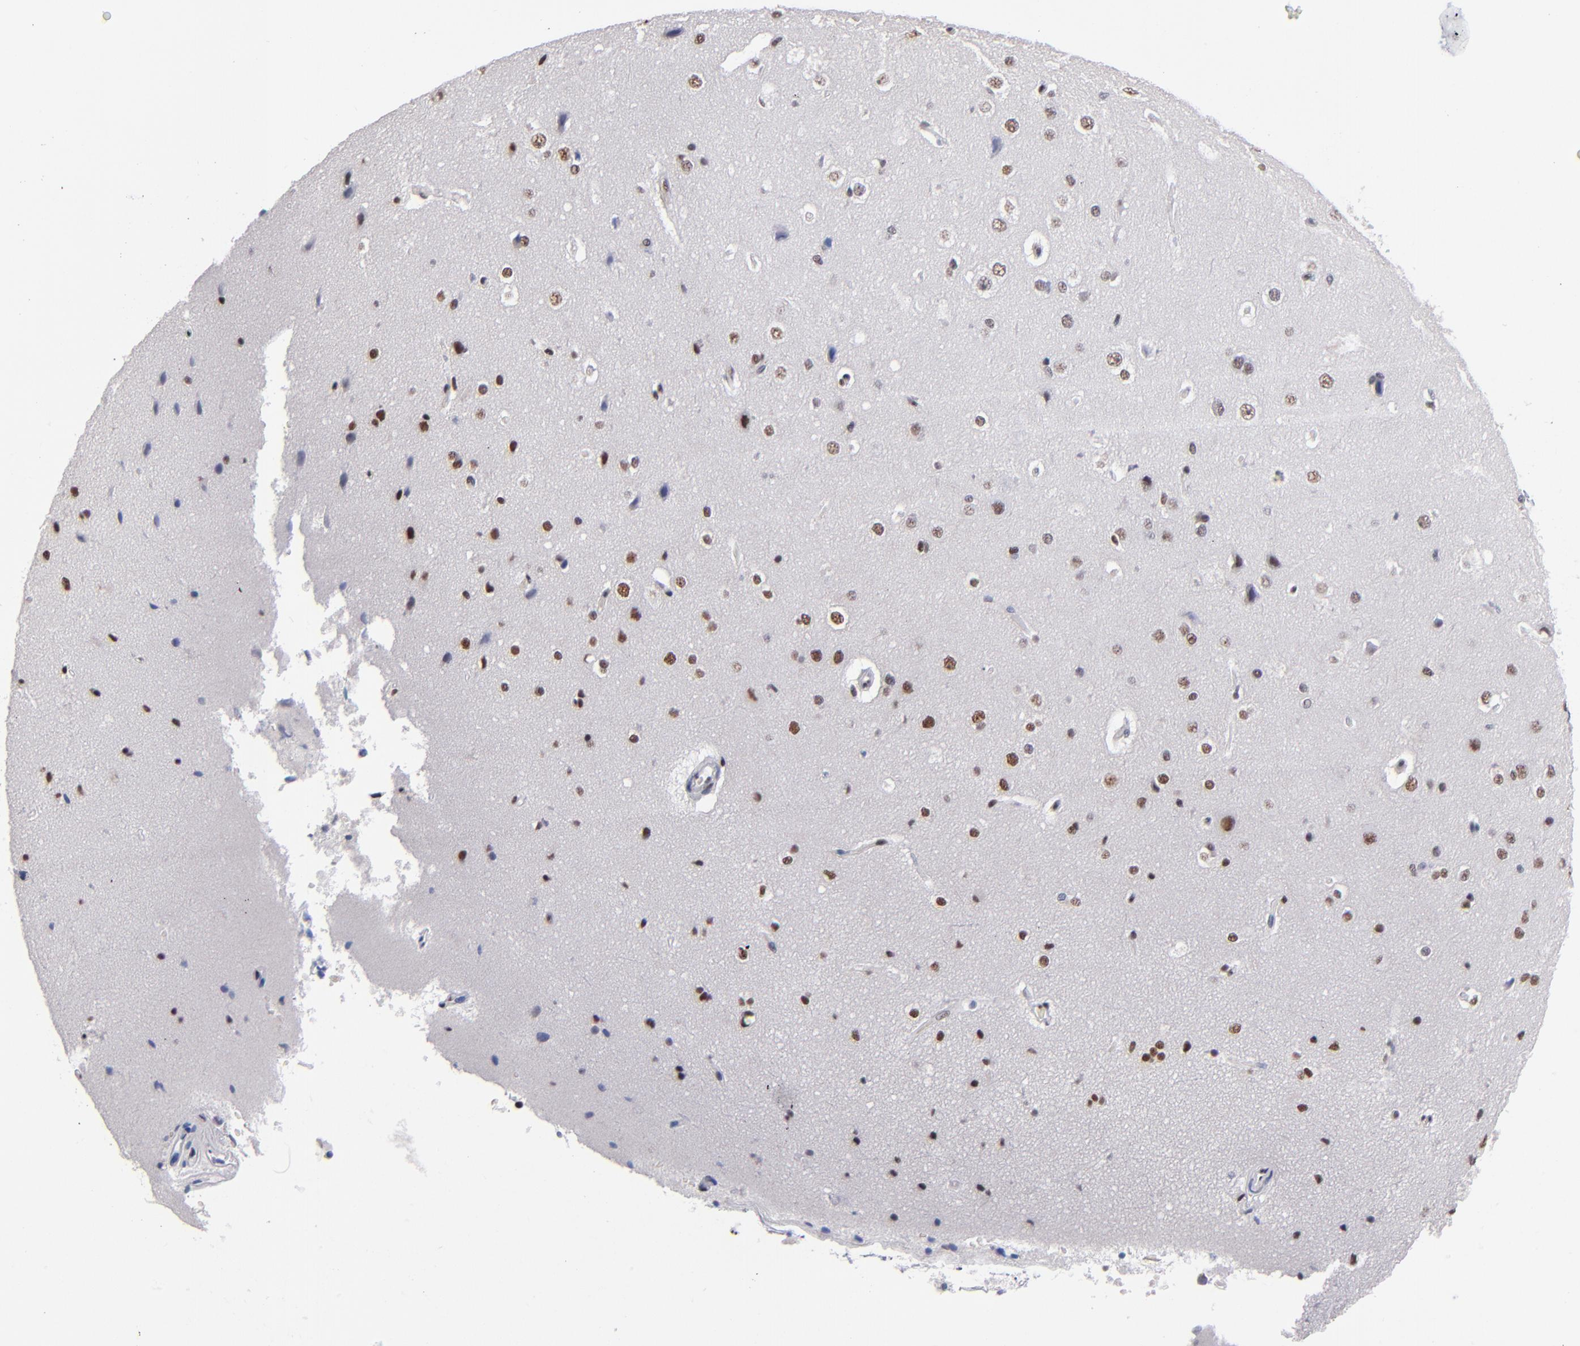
{"staining": {"intensity": "moderate", "quantity": "<25%", "location": "nuclear"}, "tissue": "cerebral cortex", "cell_type": "Endothelial cells", "image_type": "normal", "snomed": [{"axis": "morphology", "description": "Normal tissue, NOS"}, {"axis": "topography", "description": "Cerebral cortex"}], "caption": "Protein positivity by IHC demonstrates moderate nuclear expression in approximately <25% of endothelial cells in benign cerebral cortex.", "gene": "MN1", "patient": {"sex": "female", "age": 45}}